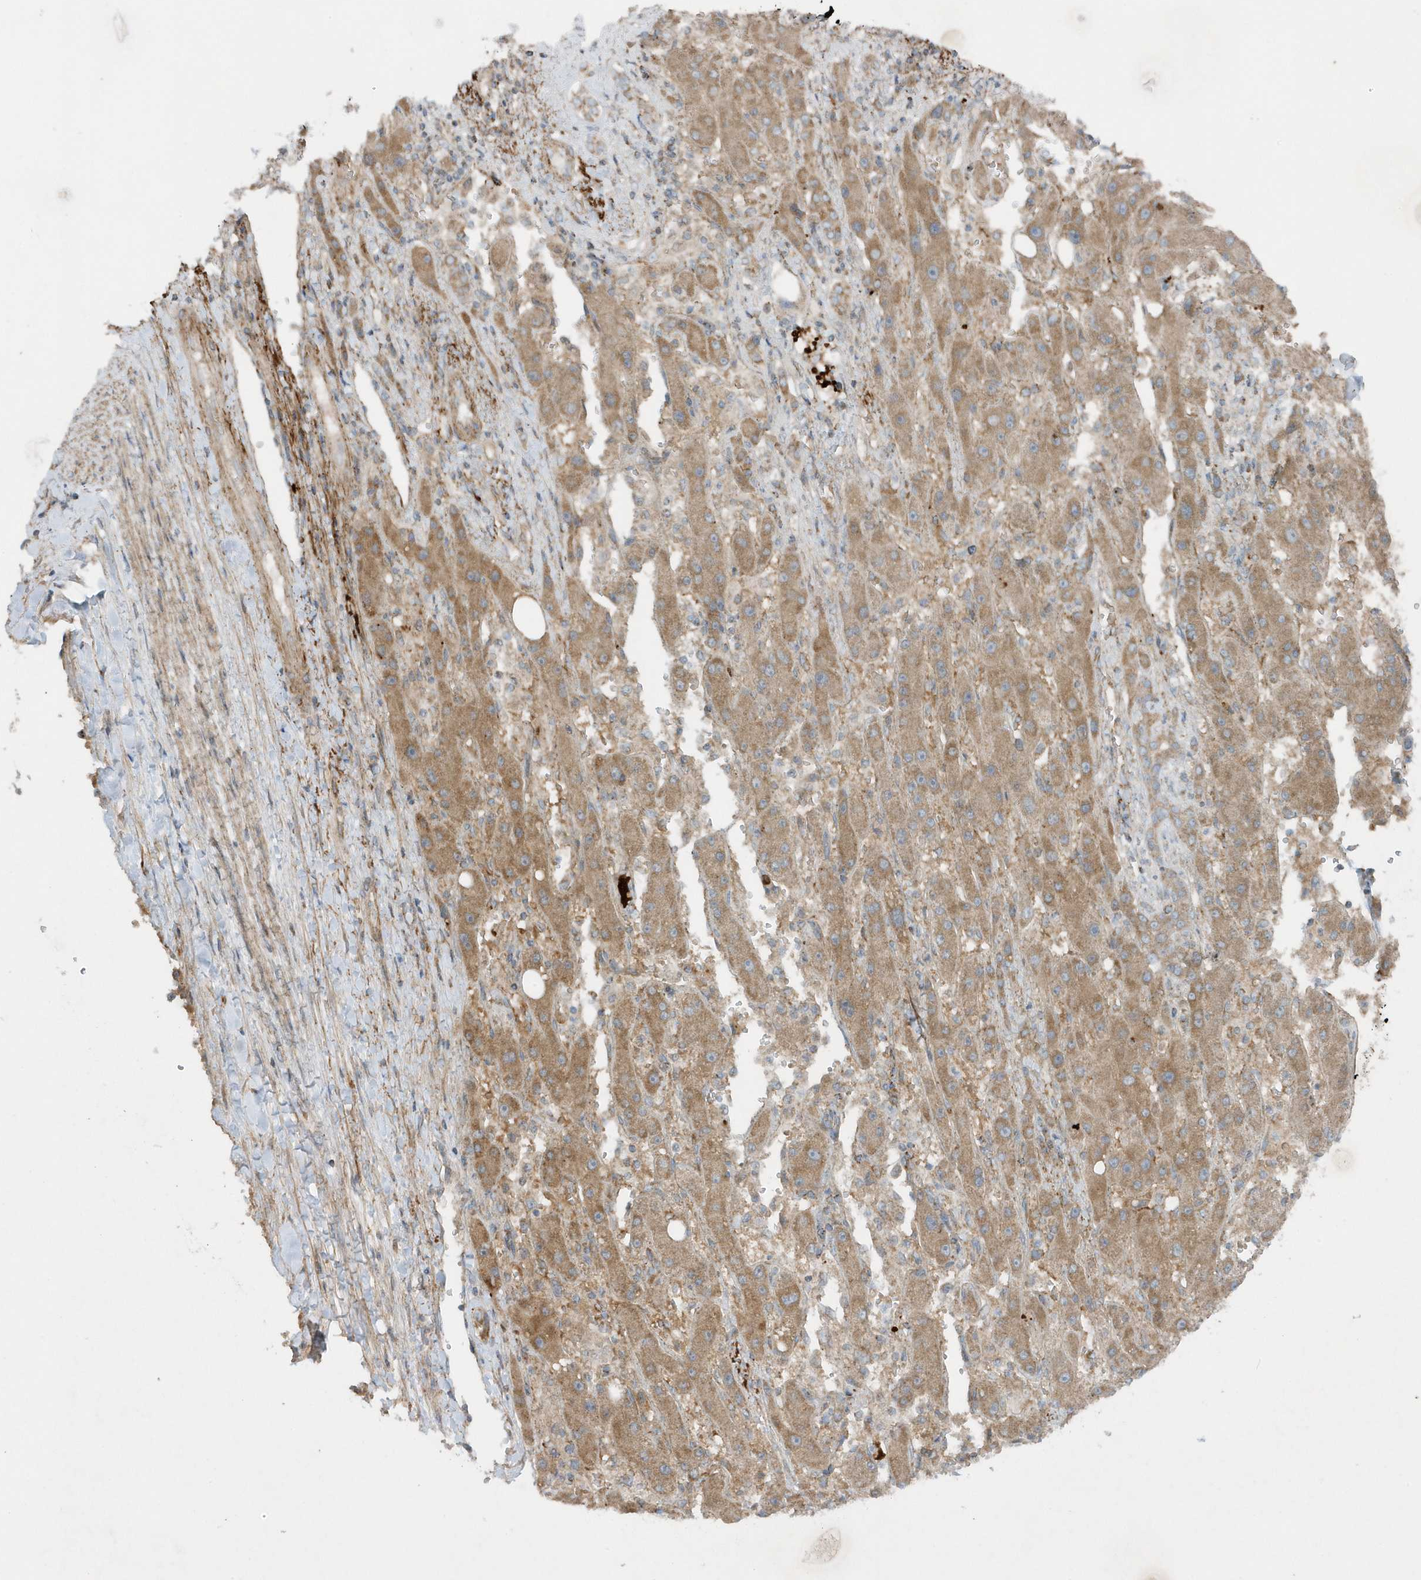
{"staining": {"intensity": "moderate", "quantity": ">75%", "location": "cytoplasmic/membranous"}, "tissue": "liver cancer", "cell_type": "Tumor cells", "image_type": "cancer", "snomed": [{"axis": "morphology", "description": "Carcinoma, Hepatocellular, NOS"}, {"axis": "topography", "description": "Liver"}], "caption": "The immunohistochemical stain labels moderate cytoplasmic/membranous positivity in tumor cells of liver hepatocellular carcinoma tissue.", "gene": "SLC38A2", "patient": {"sex": "female", "age": 73}}